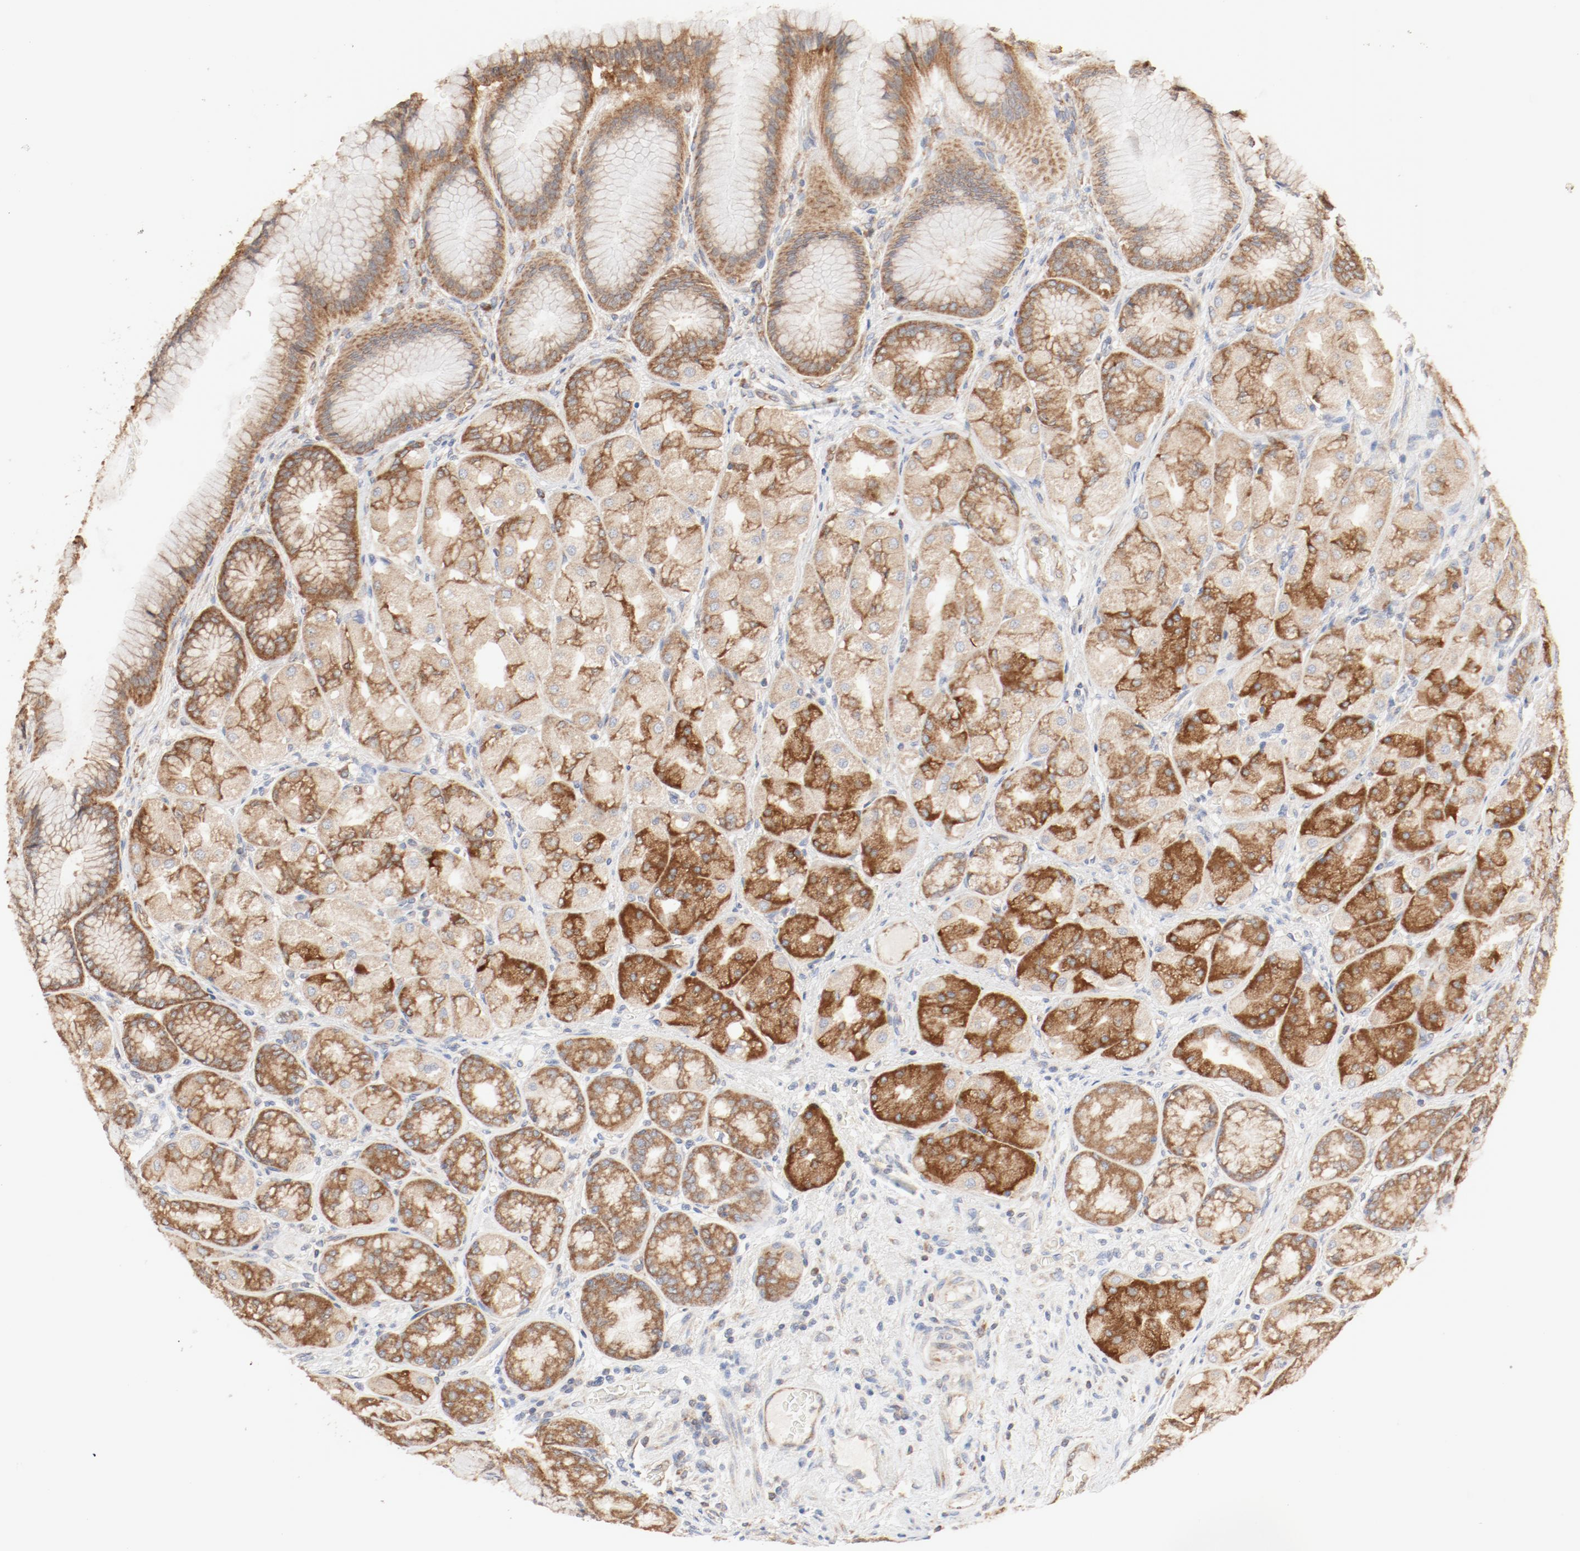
{"staining": {"intensity": "moderate", "quantity": ">75%", "location": "cytoplasmic/membranous"}, "tissue": "stomach", "cell_type": "Glandular cells", "image_type": "normal", "snomed": [{"axis": "morphology", "description": "Normal tissue, NOS"}, {"axis": "morphology", "description": "Adenocarcinoma, NOS"}, {"axis": "topography", "description": "Stomach"}, {"axis": "topography", "description": "Stomach, lower"}], "caption": "IHC of benign human stomach reveals medium levels of moderate cytoplasmic/membranous staining in approximately >75% of glandular cells. The protein of interest is stained brown, and the nuclei are stained in blue (DAB (3,3'-diaminobenzidine) IHC with brightfield microscopy, high magnification).", "gene": "RPS6", "patient": {"sex": "female", "age": 65}}